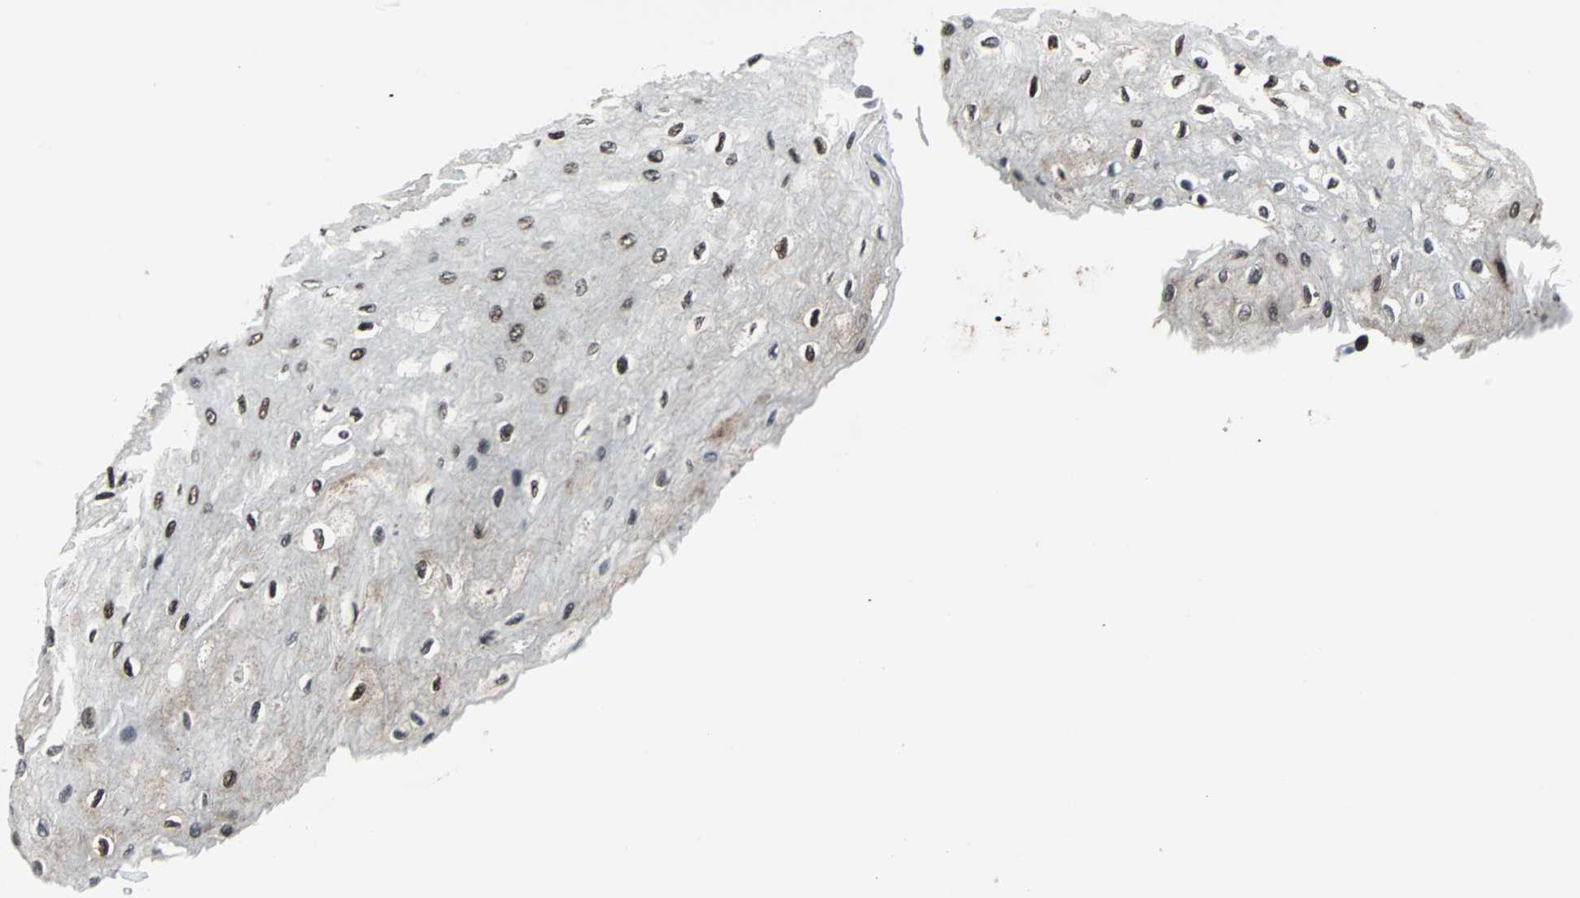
{"staining": {"intensity": "moderate", "quantity": "25%-75%", "location": "nuclear"}, "tissue": "esophagus", "cell_type": "Squamous epithelial cells", "image_type": "normal", "snomed": [{"axis": "morphology", "description": "Normal tissue, NOS"}, {"axis": "topography", "description": "Esophagus"}], "caption": "Protein positivity by IHC demonstrates moderate nuclear staining in approximately 25%-75% of squamous epithelial cells in benign esophagus.", "gene": "VCP", "patient": {"sex": "female", "age": 72}}